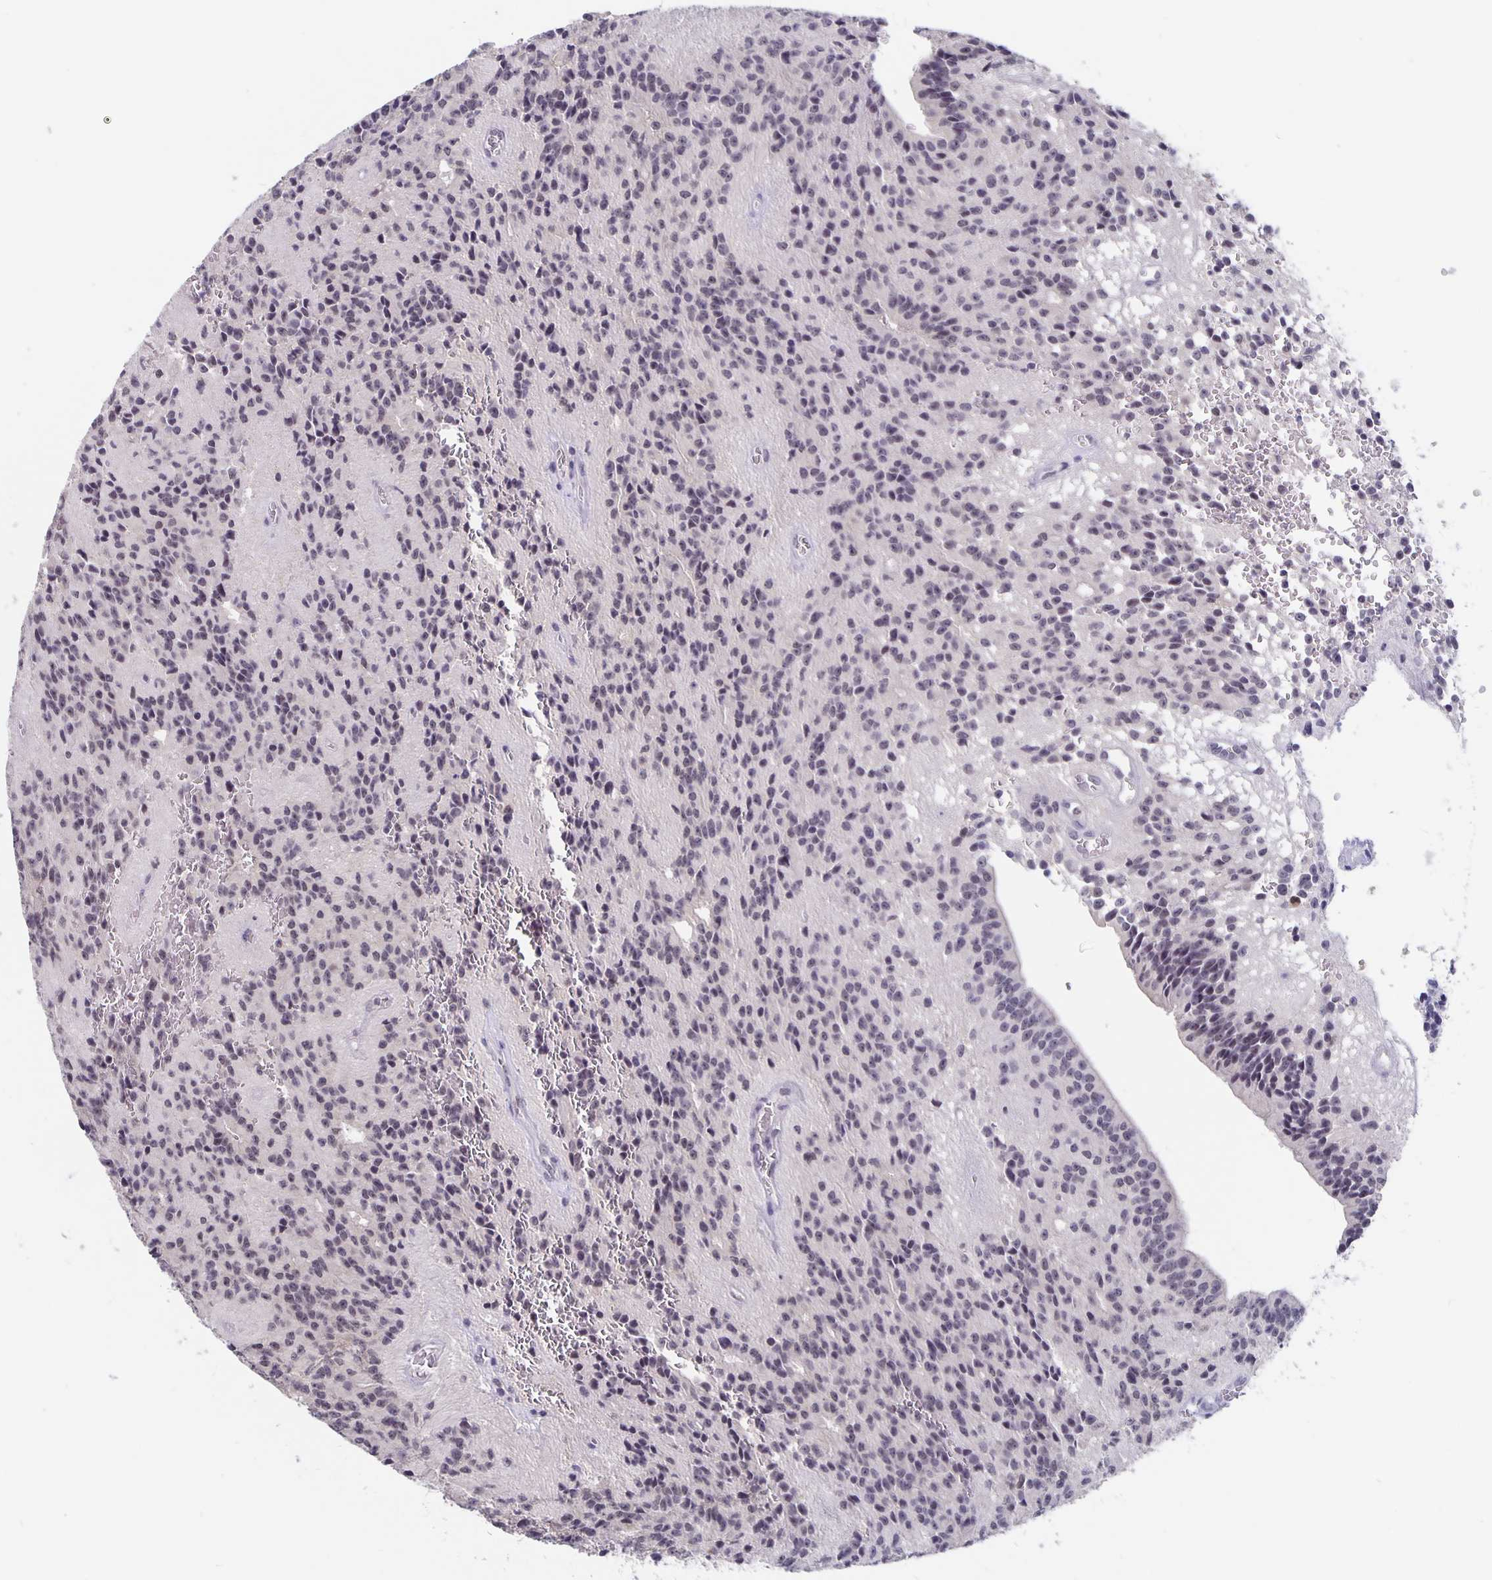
{"staining": {"intensity": "negative", "quantity": "none", "location": "none"}, "tissue": "glioma", "cell_type": "Tumor cells", "image_type": "cancer", "snomed": [{"axis": "morphology", "description": "Glioma, malignant, Low grade"}, {"axis": "topography", "description": "Brain"}], "caption": "Immunohistochemical staining of malignant glioma (low-grade) displays no significant positivity in tumor cells.", "gene": "ZNF691", "patient": {"sex": "male", "age": 31}}